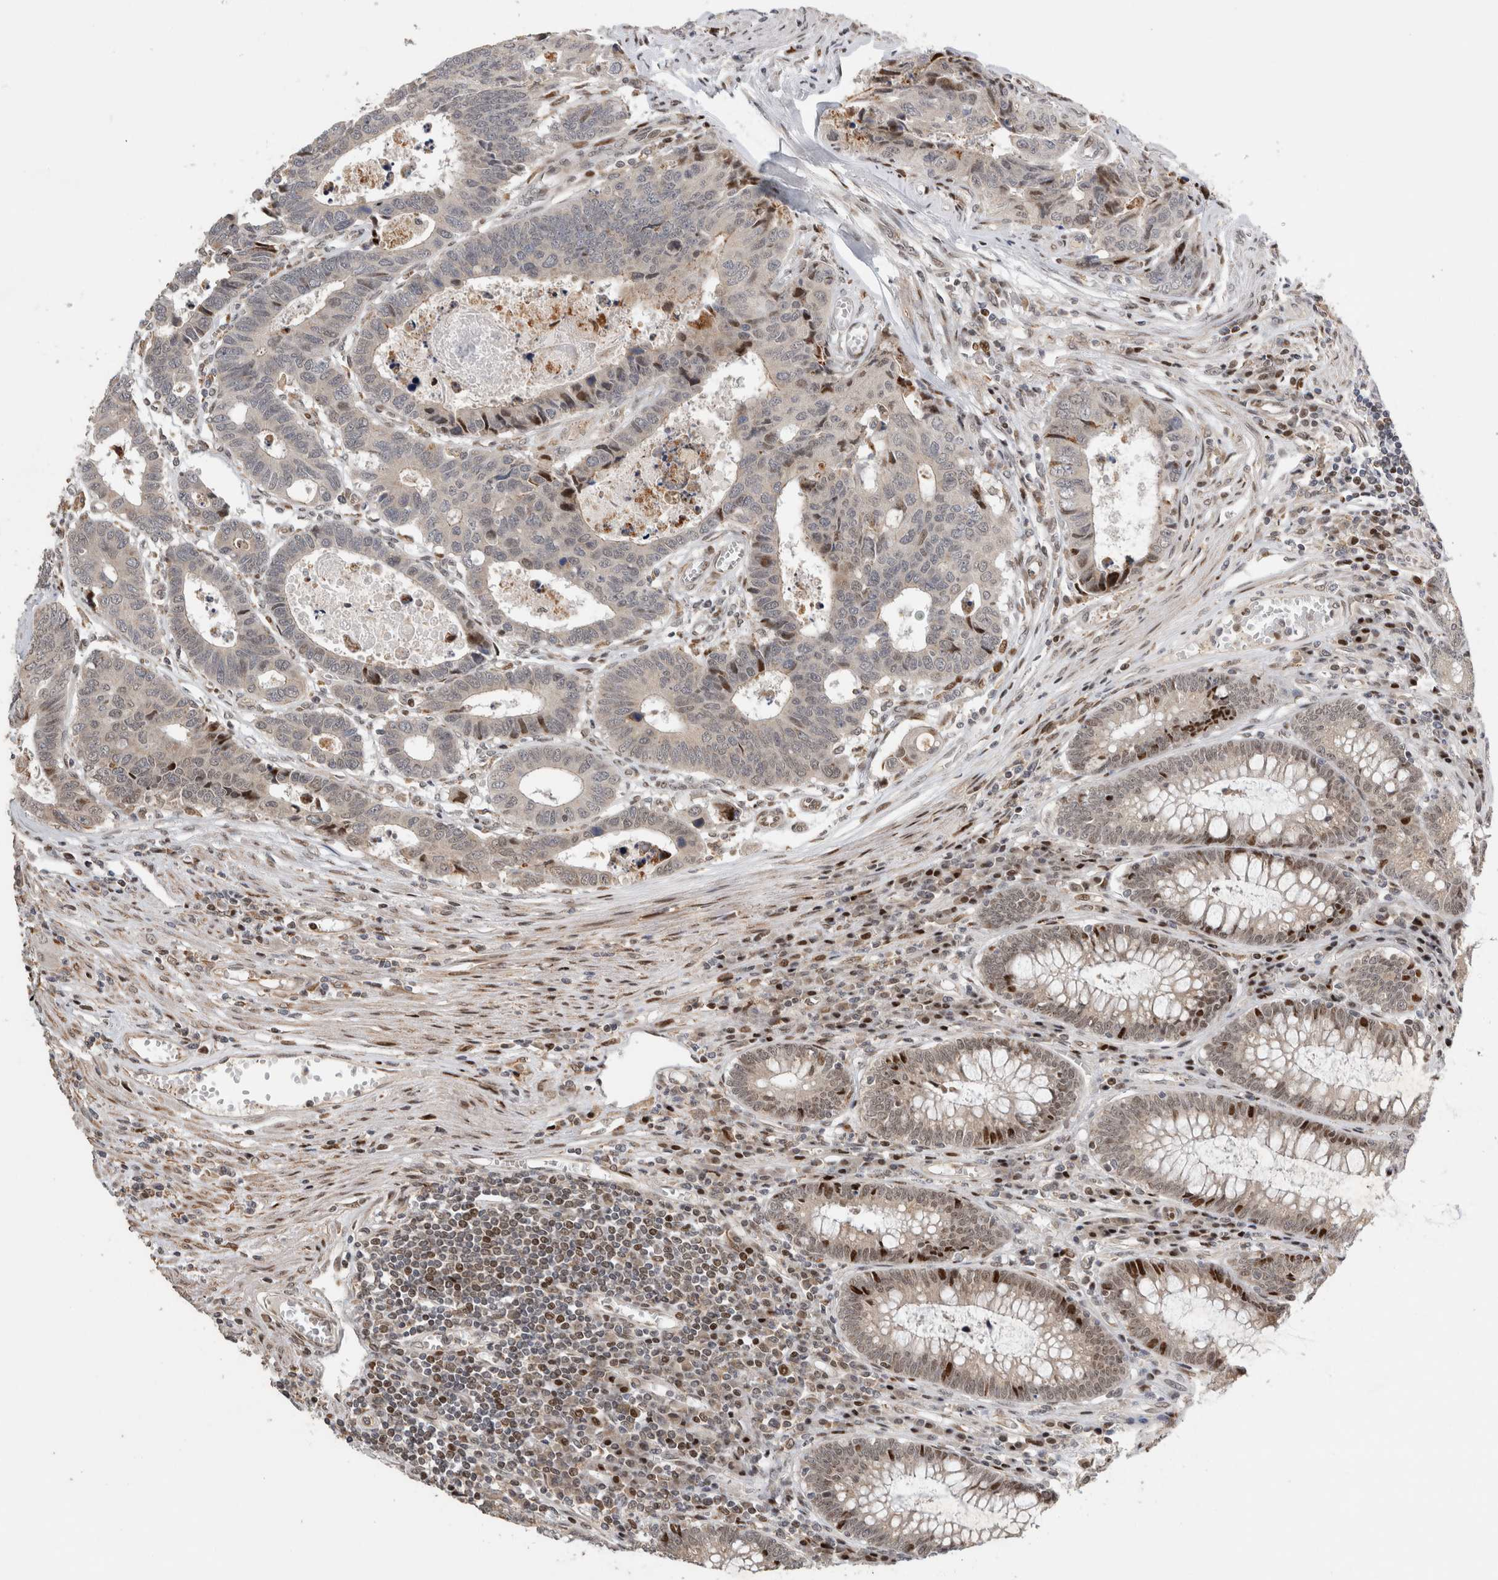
{"staining": {"intensity": "strong", "quantity": "<25%", "location": "nuclear"}, "tissue": "colorectal cancer", "cell_type": "Tumor cells", "image_type": "cancer", "snomed": [{"axis": "morphology", "description": "Adenocarcinoma, NOS"}, {"axis": "topography", "description": "Rectum"}], "caption": "Brown immunohistochemical staining in human colorectal cancer shows strong nuclear staining in approximately <25% of tumor cells.", "gene": "C8orf58", "patient": {"sex": "male", "age": 84}}